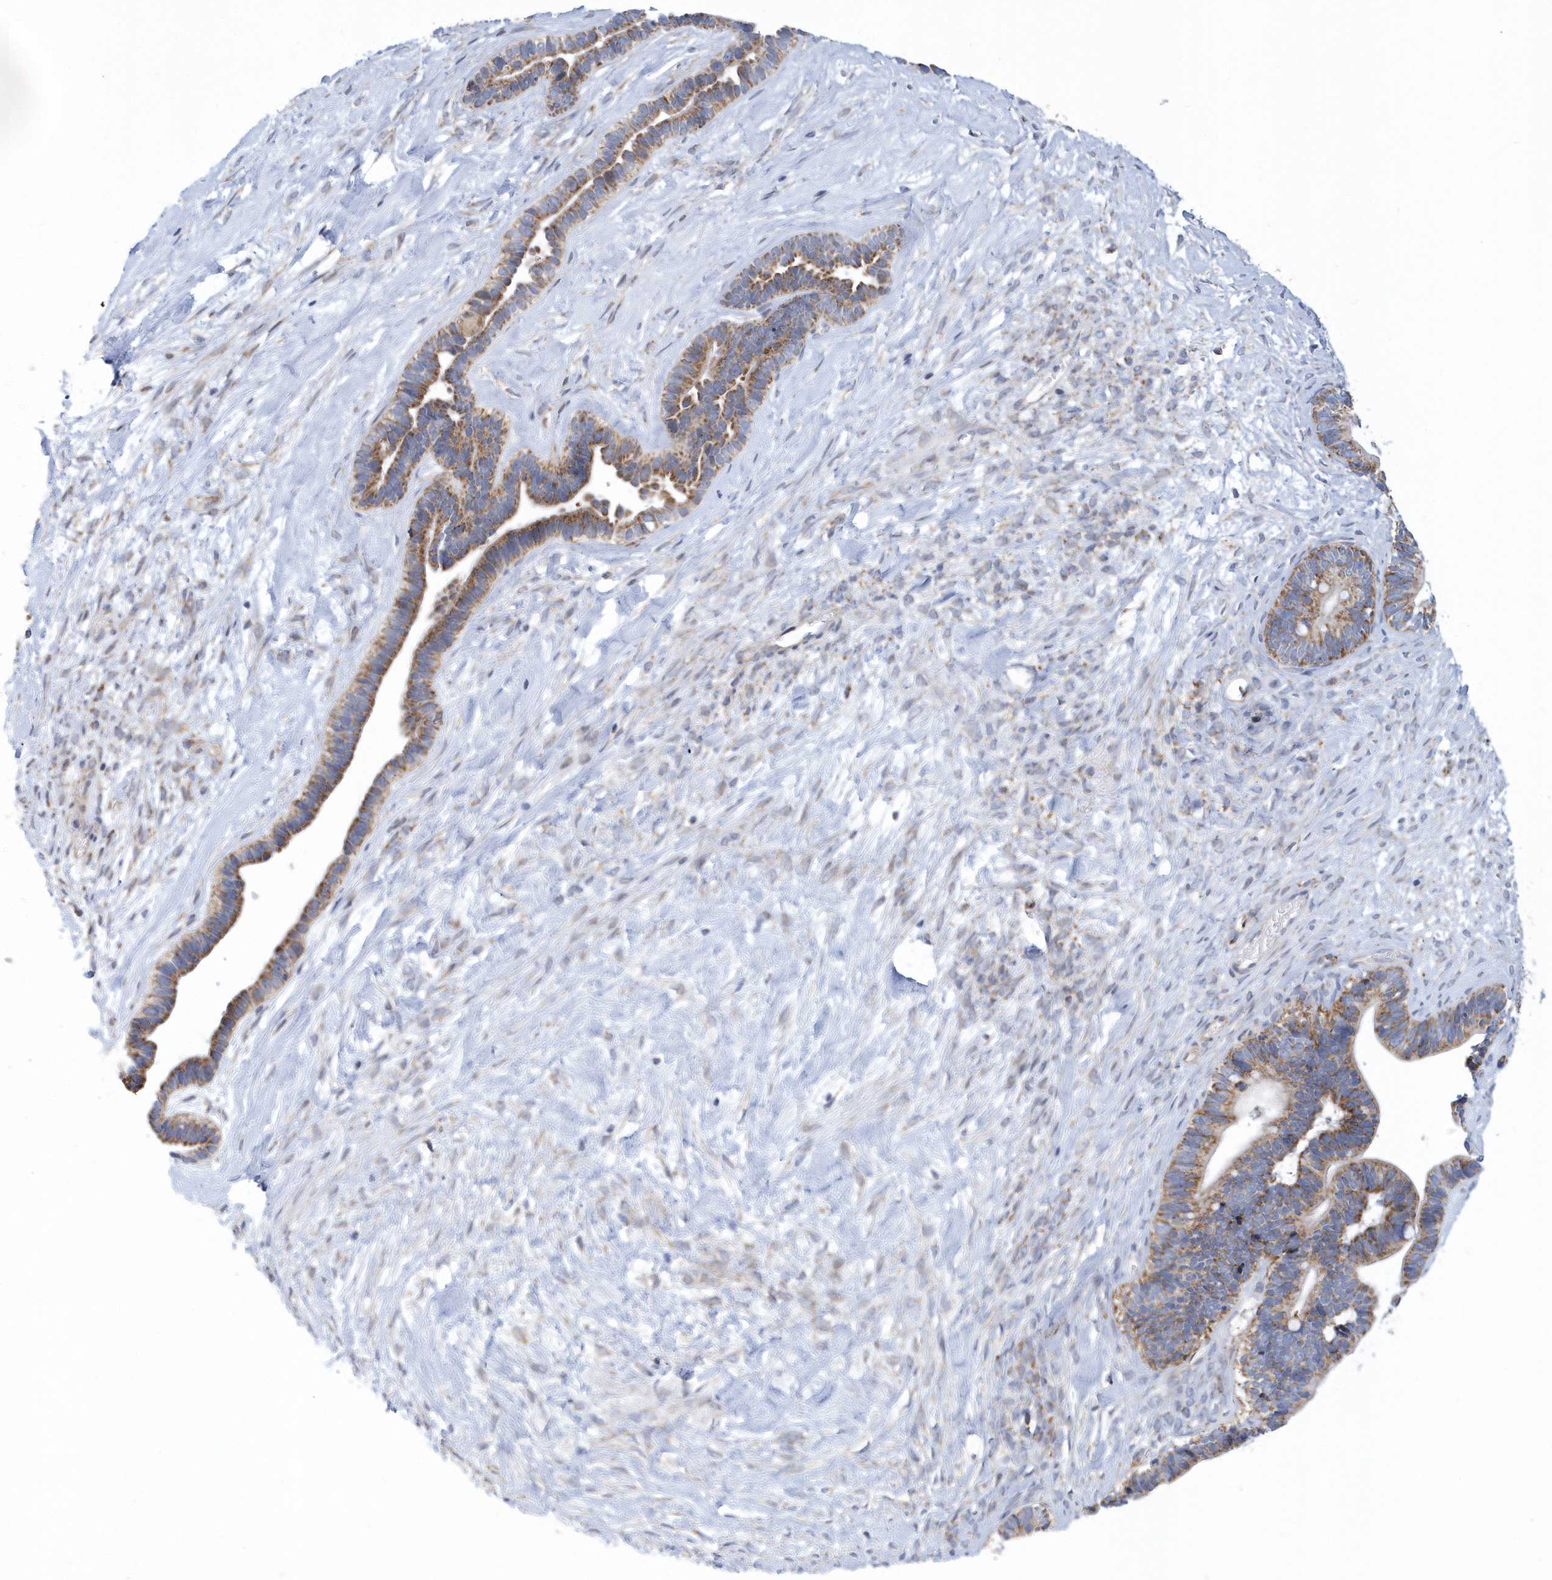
{"staining": {"intensity": "moderate", "quantity": ">75%", "location": "cytoplasmic/membranous"}, "tissue": "ovarian cancer", "cell_type": "Tumor cells", "image_type": "cancer", "snomed": [{"axis": "morphology", "description": "Cystadenocarcinoma, serous, NOS"}, {"axis": "topography", "description": "Ovary"}], "caption": "Brown immunohistochemical staining in human ovarian cancer reveals moderate cytoplasmic/membranous positivity in approximately >75% of tumor cells.", "gene": "VWA5B2", "patient": {"sex": "female", "age": 56}}